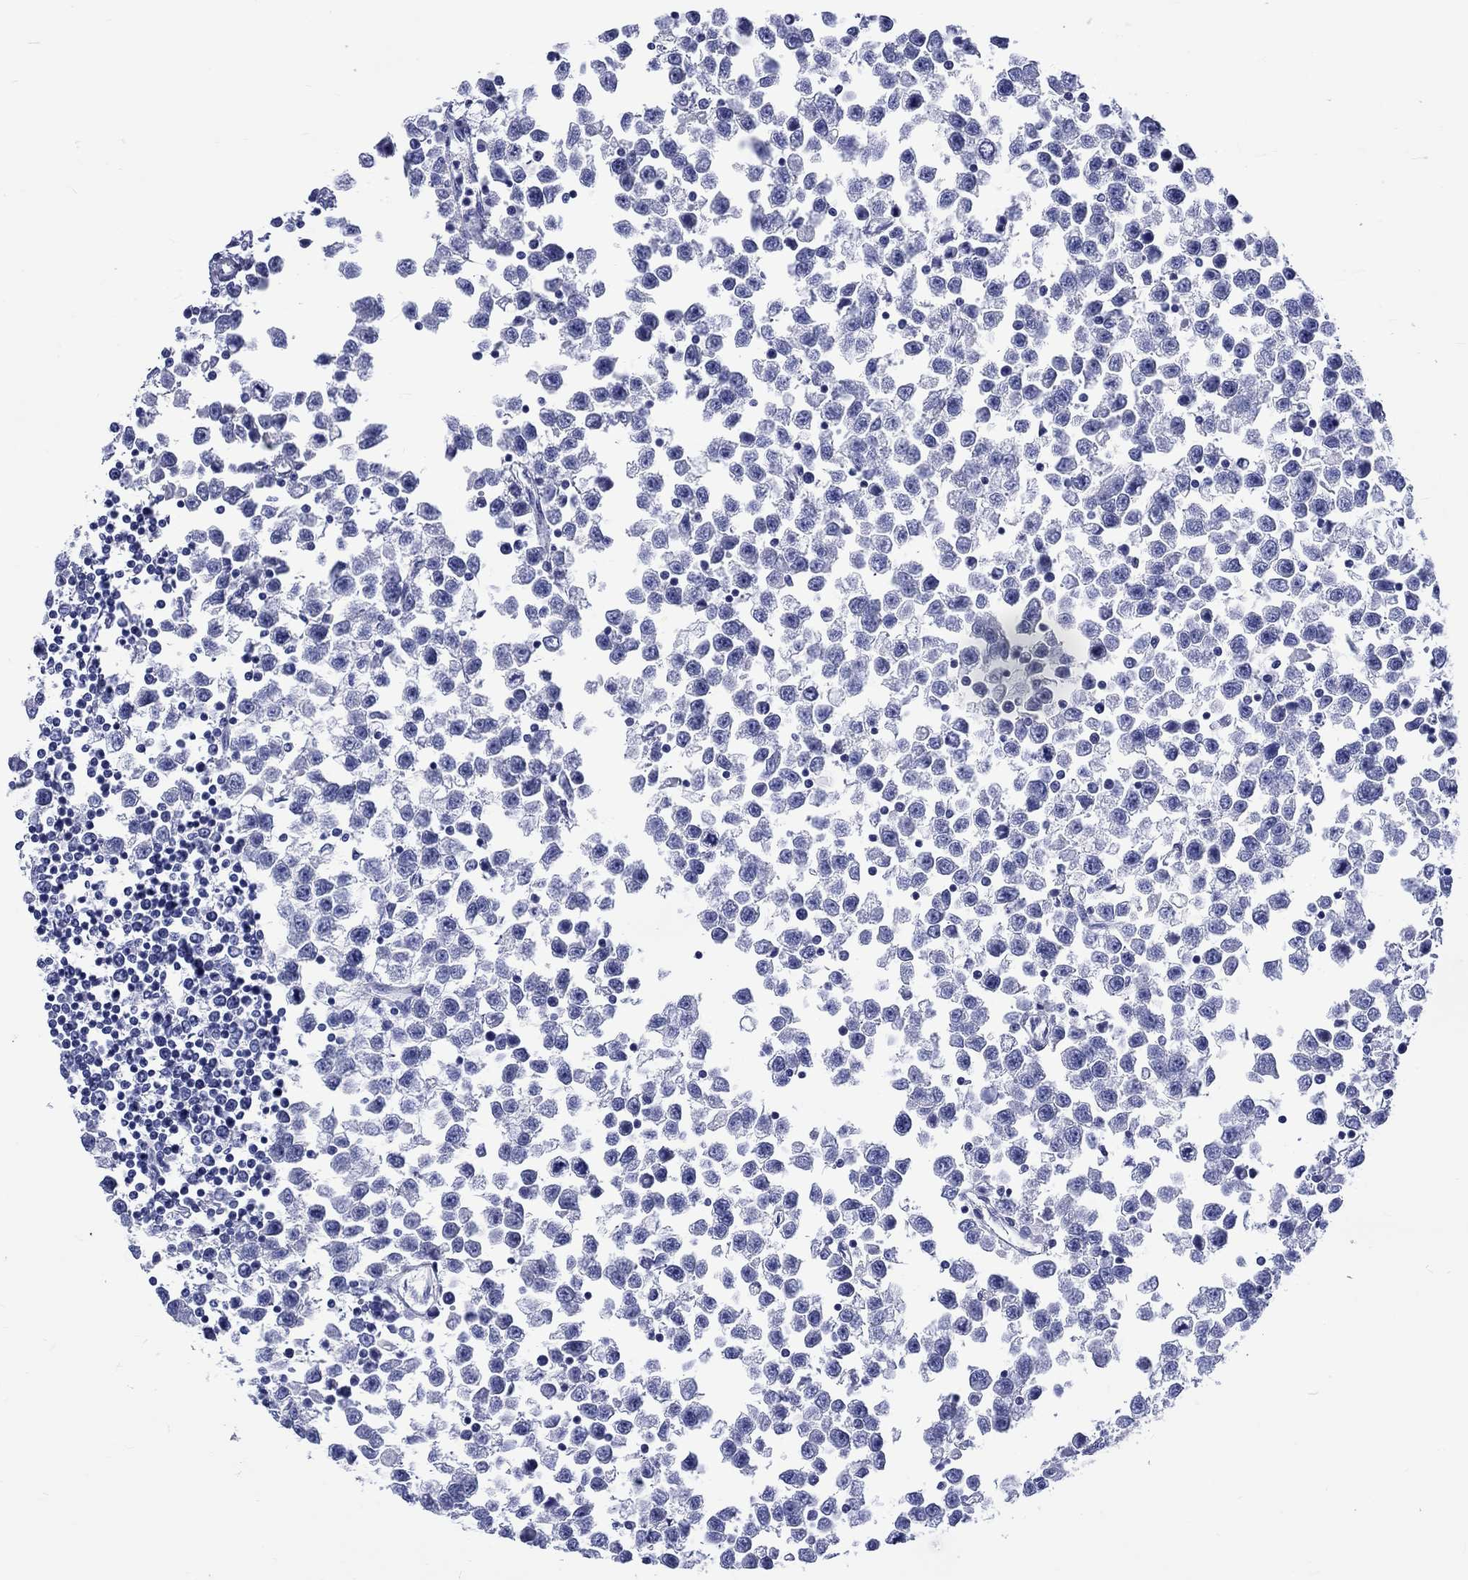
{"staining": {"intensity": "negative", "quantity": "none", "location": "none"}, "tissue": "testis cancer", "cell_type": "Tumor cells", "image_type": "cancer", "snomed": [{"axis": "morphology", "description": "Seminoma, NOS"}, {"axis": "topography", "description": "Testis"}], "caption": "Micrograph shows no protein staining in tumor cells of testis seminoma tissue. (DAB immunohistochemistry (IHC), high magnification).", "gene": "SH2D7", "patient": {"sex": "male", "age": 34}}